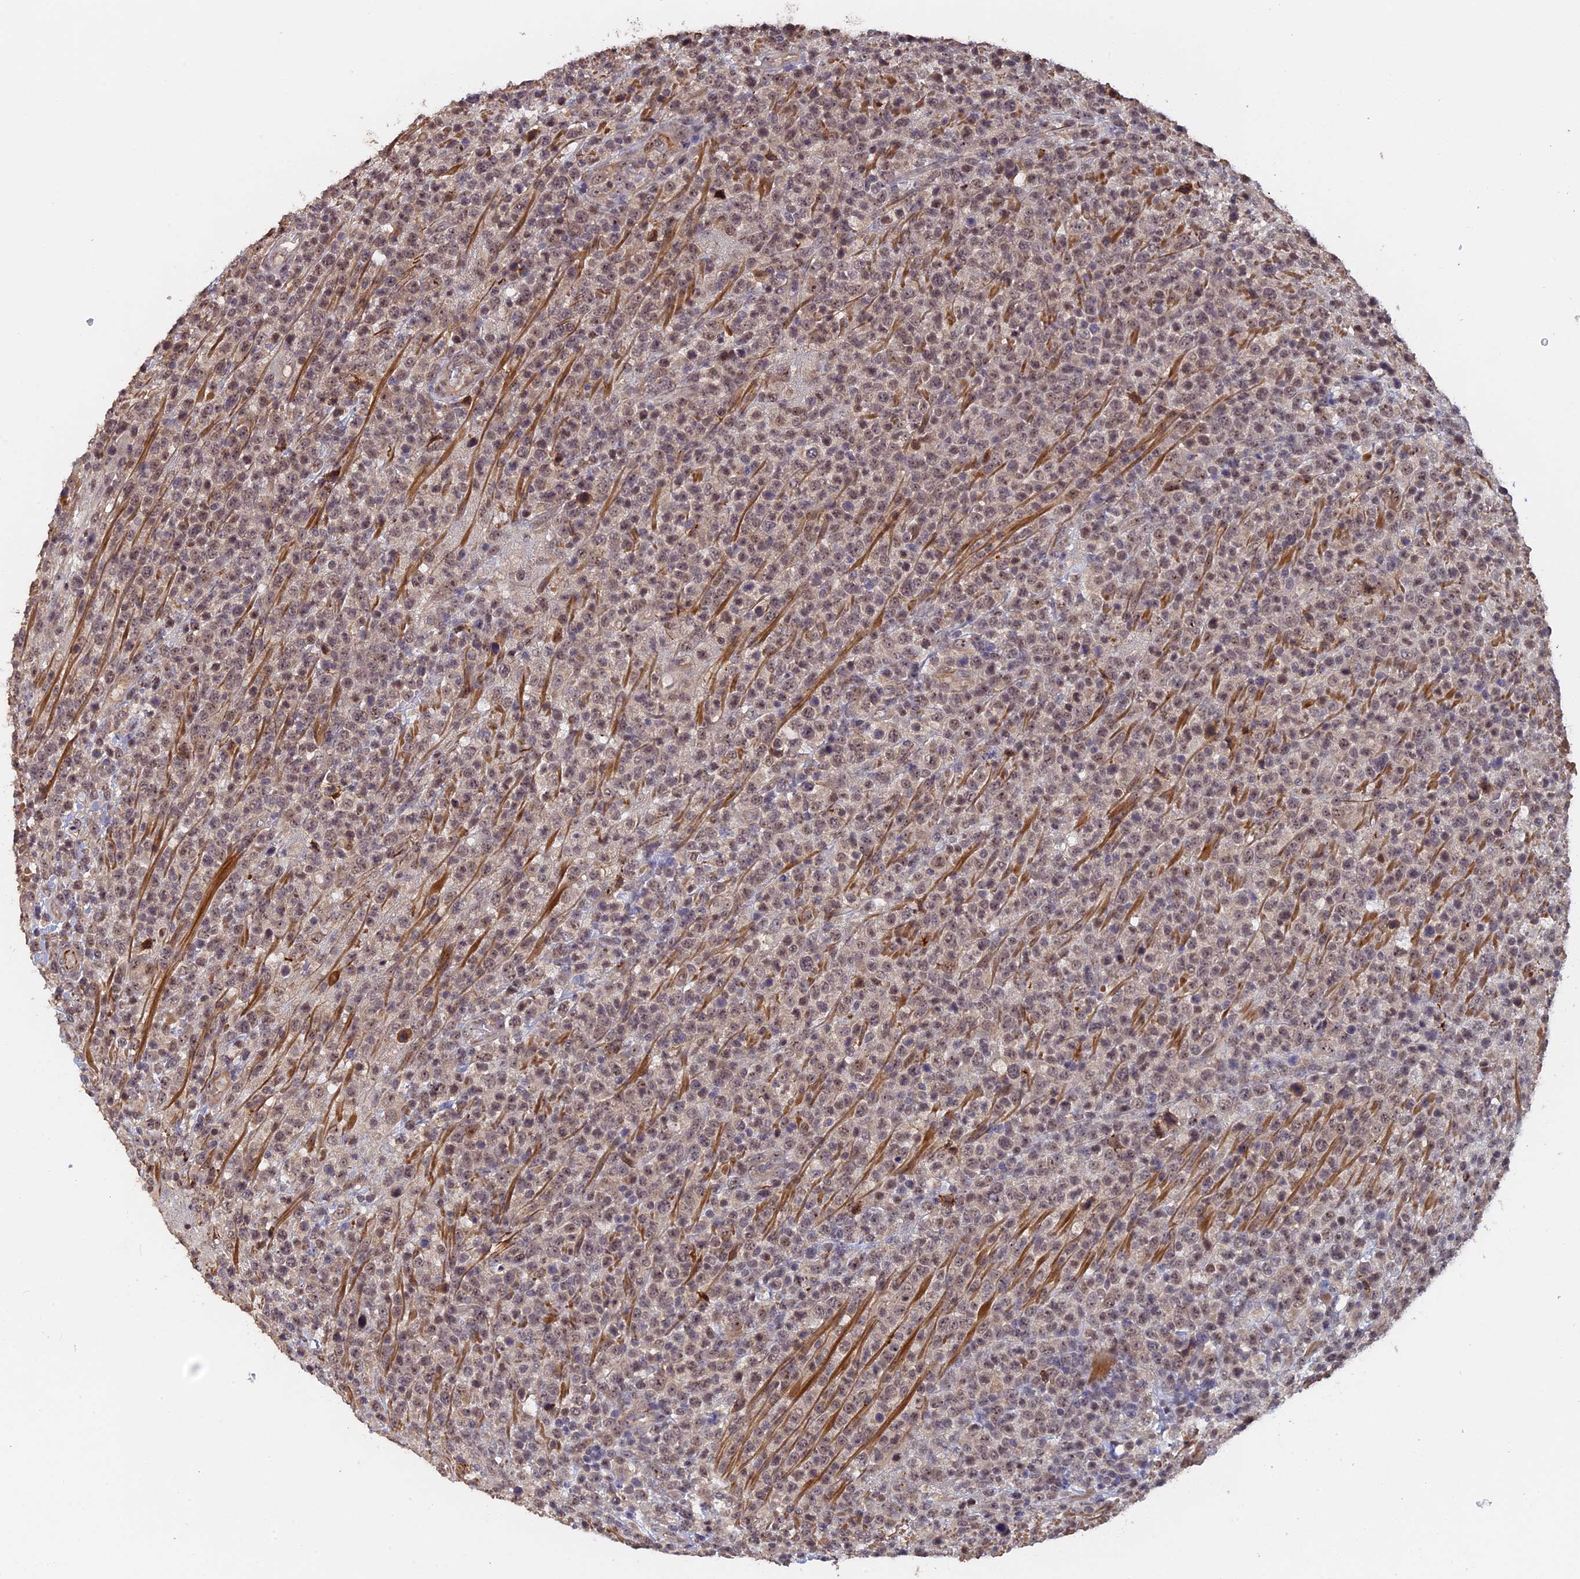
{"staining": {"intensity": "moderate", "quantity": ">75%", "location": "nuclear"}, "tissue": "lymphoma", "cell_type": "Tumor cells", "image_type": "cancer", "snomed": [{"axis": "morphology", "description": "Malignant lymphoma, non-Hodgkin's type, High grade"}, {"axis": "topography", "description": "Colon"}], "caption": "Lymphoma was stained to show a protein in brown. There is medium levels of moderate nuclear staining in approximately >75% of tumor cells.", "gene": "FAM98C", "patient": {"sex": "female", "age": 53}}